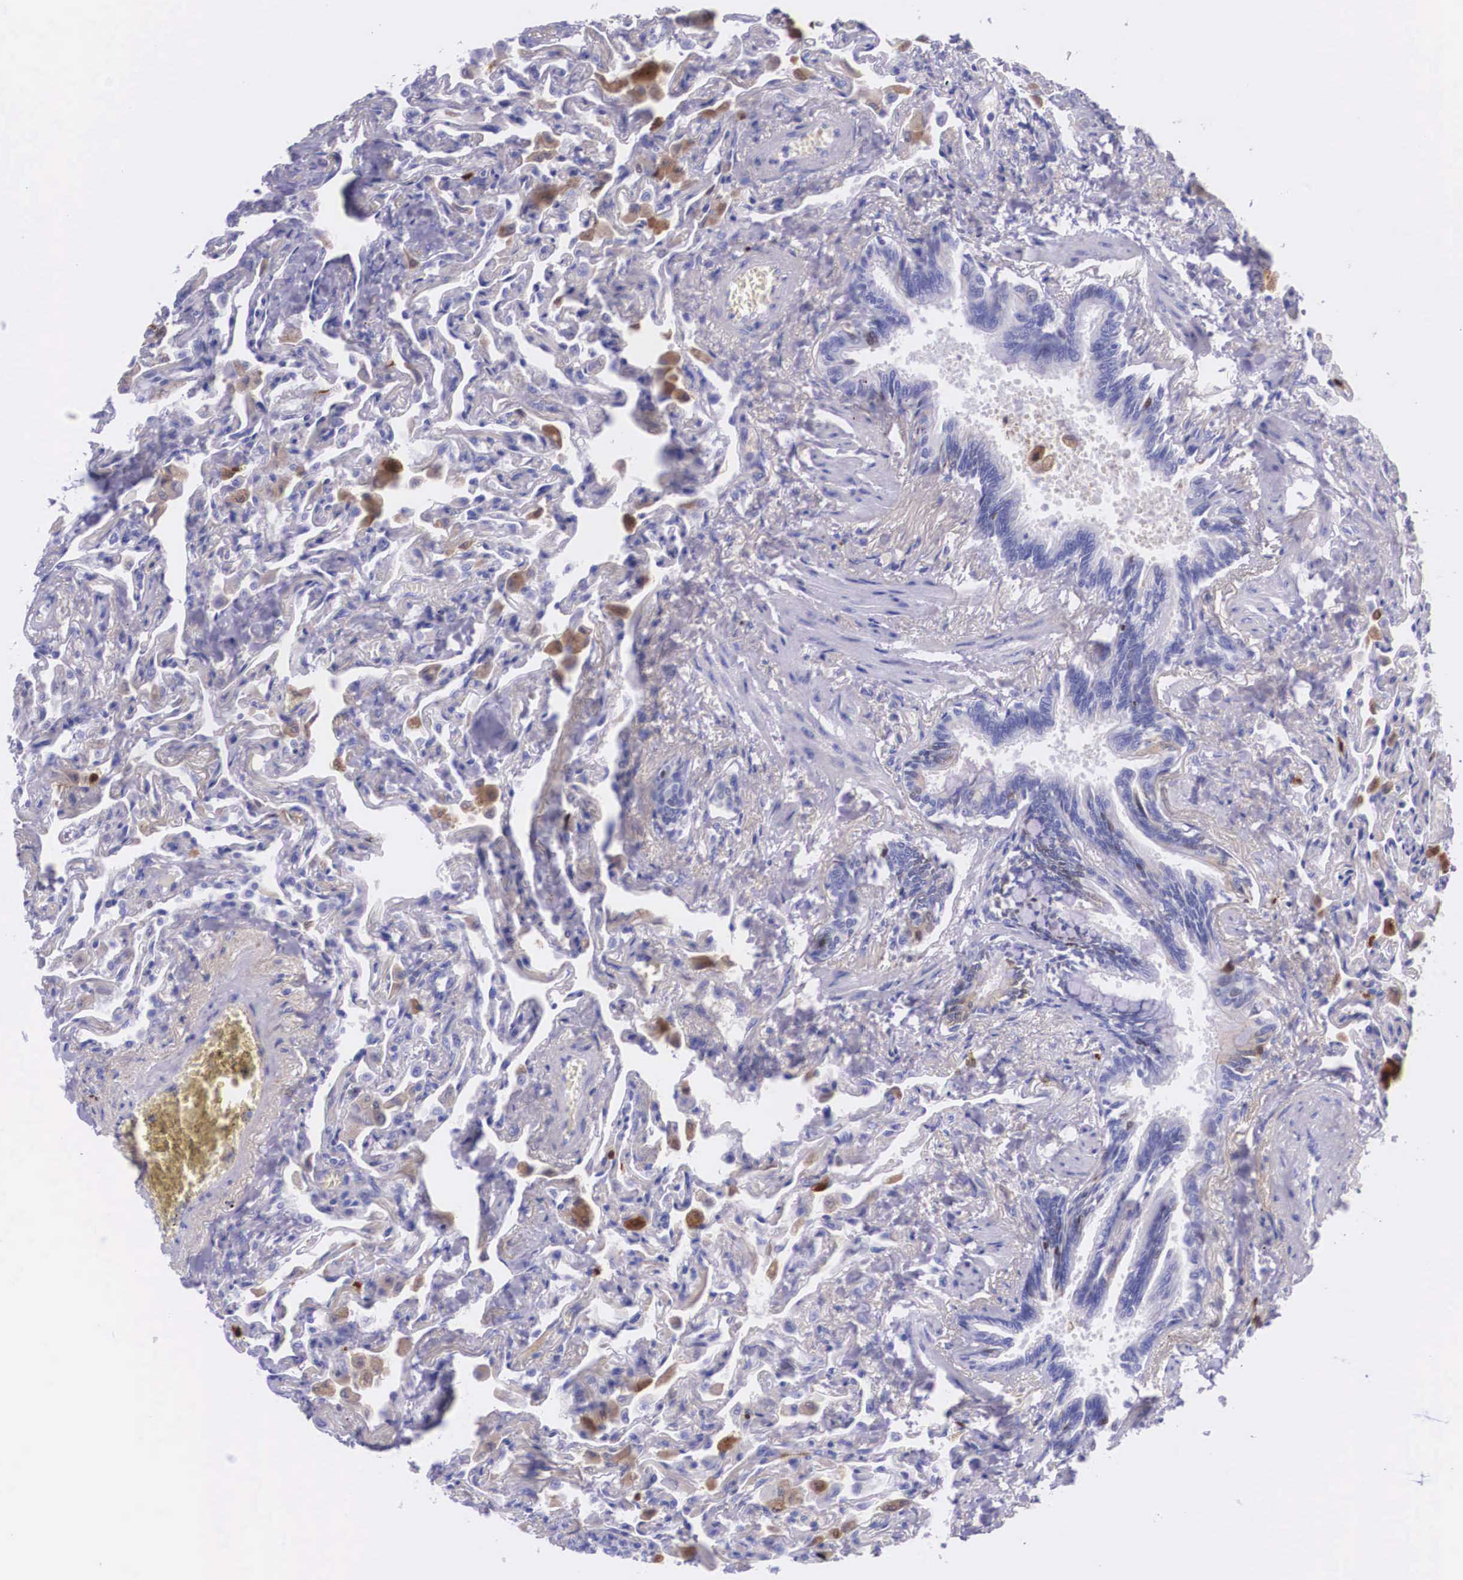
{"staining": {"intensity": "negative", "quantity": "none", "location": "none"}, "tissue": "lung", "cell_type": "Alveolar cells", "image_type": "normal", "snomed": [{"axis": "morphology", "description": "Normal tissue, NOS"}, {"axis": "topography", "description": "Lung"}], "caption": "This photomicrograph is of normal lung stained with immunohistochemistry to label a protein in brown with the nuclei are counter-stained blue. There is no staining in alveolar cells. Nuclei are stained in blue.", "gene": "PLG", "patient": {"sex": "male", "age": 73}}